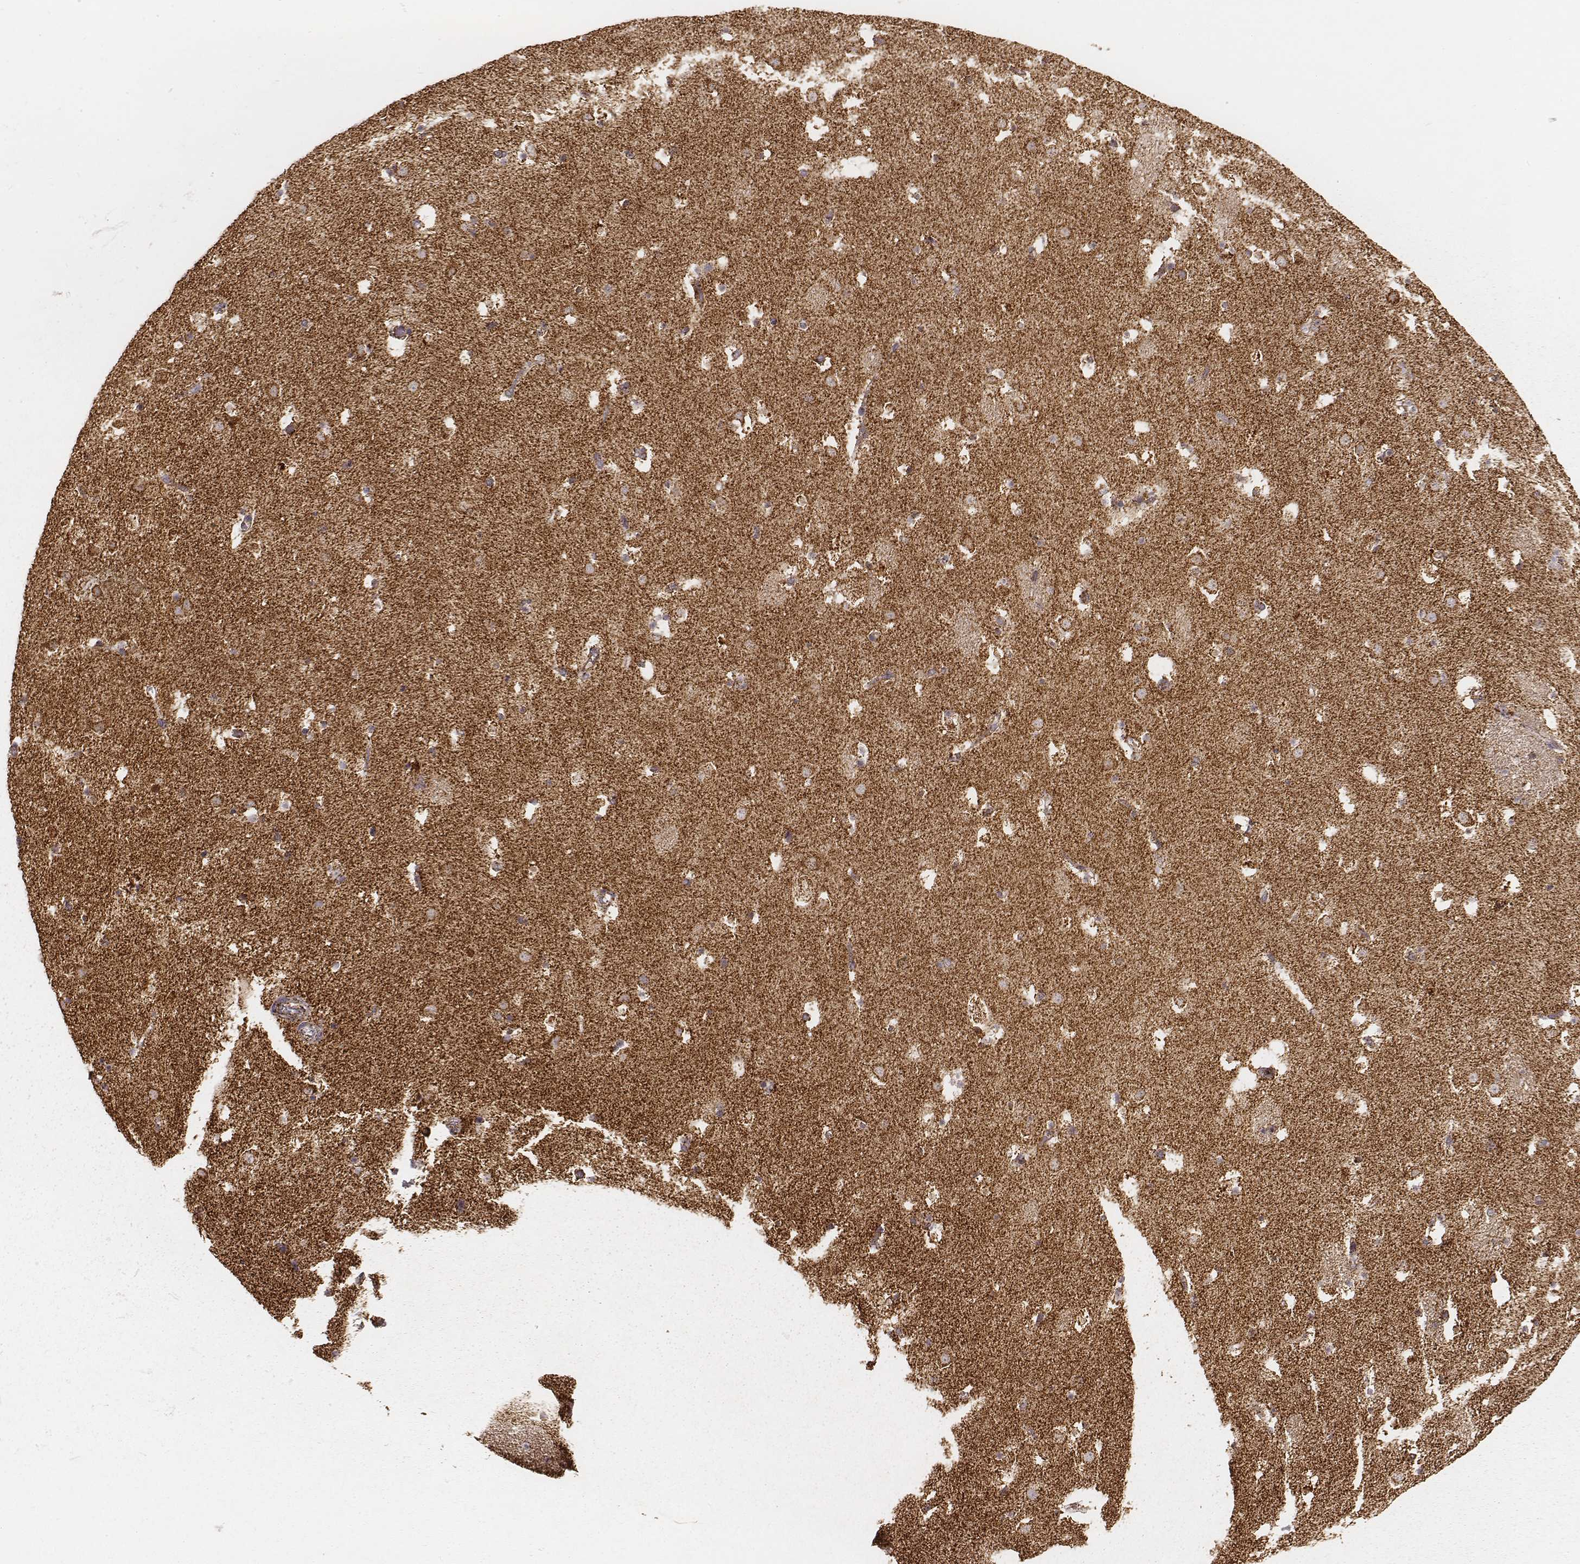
{"staining": {"intensity": "strong", "quantity": ">75%", "location": "cytoplasmic/membranous"}, "tissue": "caudate", "cell_type": "Glial cells", "image_type": "normal", "snomed": [{"axis": "morphology", "description": "Normal tissue, NOS"}, {"axis": "topography", "description": "Lateral ventricle wall"}], "caption": "This histopathology image shows immunohistochemistry staining of unremarkable caudate, with high strong cytoplasmic/membranous expression in approximately >75% of glial cells.", "gene": "CS", "patient": {"sex": "female", "age": 42}}